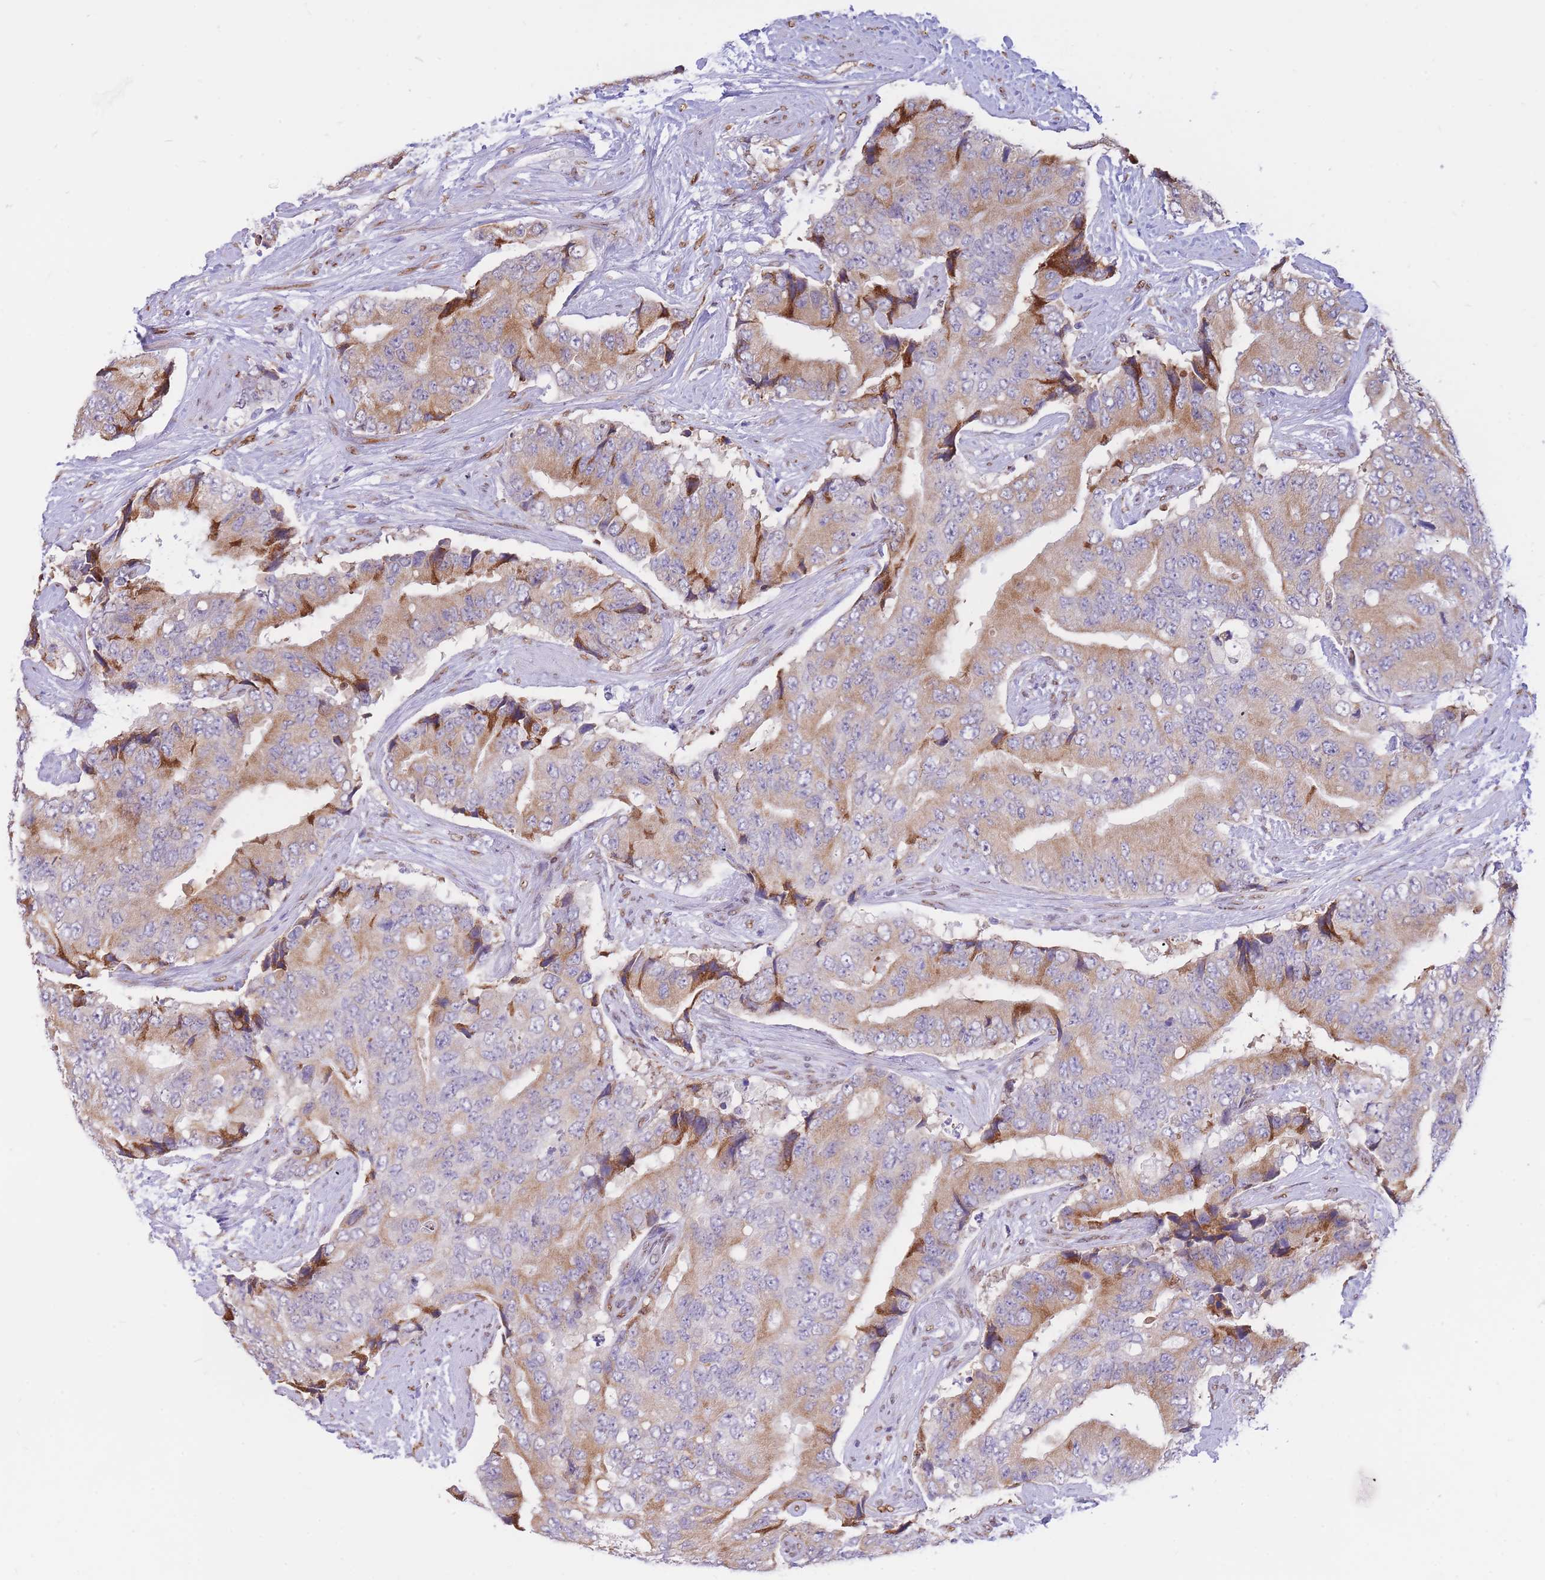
{"staining": {"intensity": "moderate", "quantity": ">75%", "location": "cytoplasmic/membranous"}, "tissue": "prostate cancer", "cell_type": "Tumor cells", "image_type": "cancer", "snomed": [{"axis": "morphology", "description": "Adenocarcinoma, High grade"}, {"axis": "topography", "description": "Prostate"}], "caption": "Prostate high-grade adenocarcinoma was stained to show a protein in brown. There is medium levels of moderate cytoplasmic/membranous positivity in approximately >75% of tumor cells.", "gene": "FAM153A", "patient": {"sex": "male", "age": 70}}